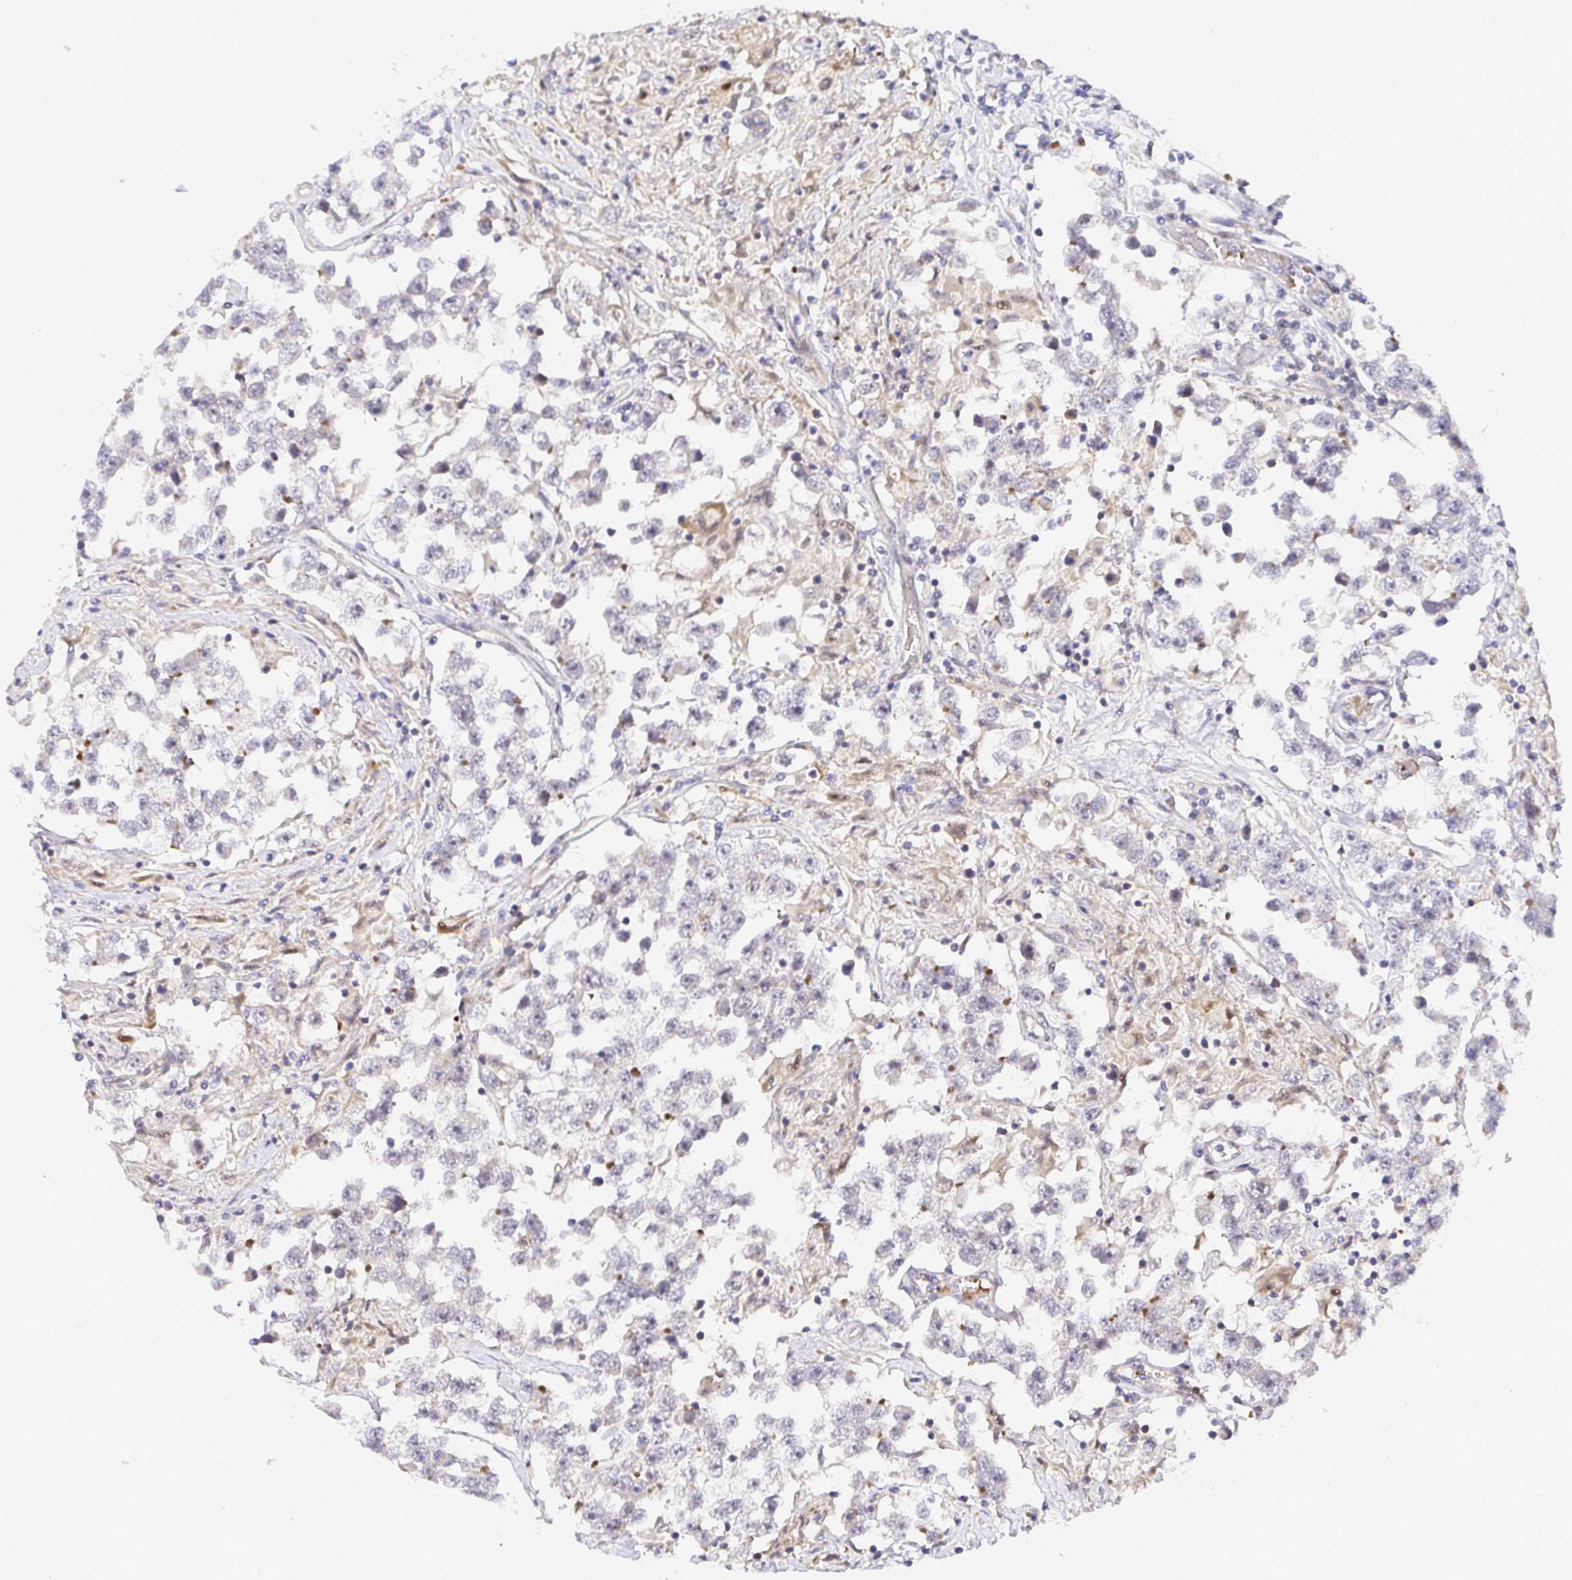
{"staining": {"intensity": "negative", "quantity": "none", "location": "none"}, "tissue": "testis cancer", "cell_type": "Tumor cells", "image_type": "cancer", "snomed": [{"axis": "morphology", "description": "Seminoma, NOS"}, {"axis": "topography", "description": "Testis"}], "caption": "High power microscopy photomicrograph of an immunohistochemistry (IHC) image of testis cancer, revealing no significant positivity in tumor cells.", "gene": "TRIM55", "patient": {"sex": "male", "age": 46}}